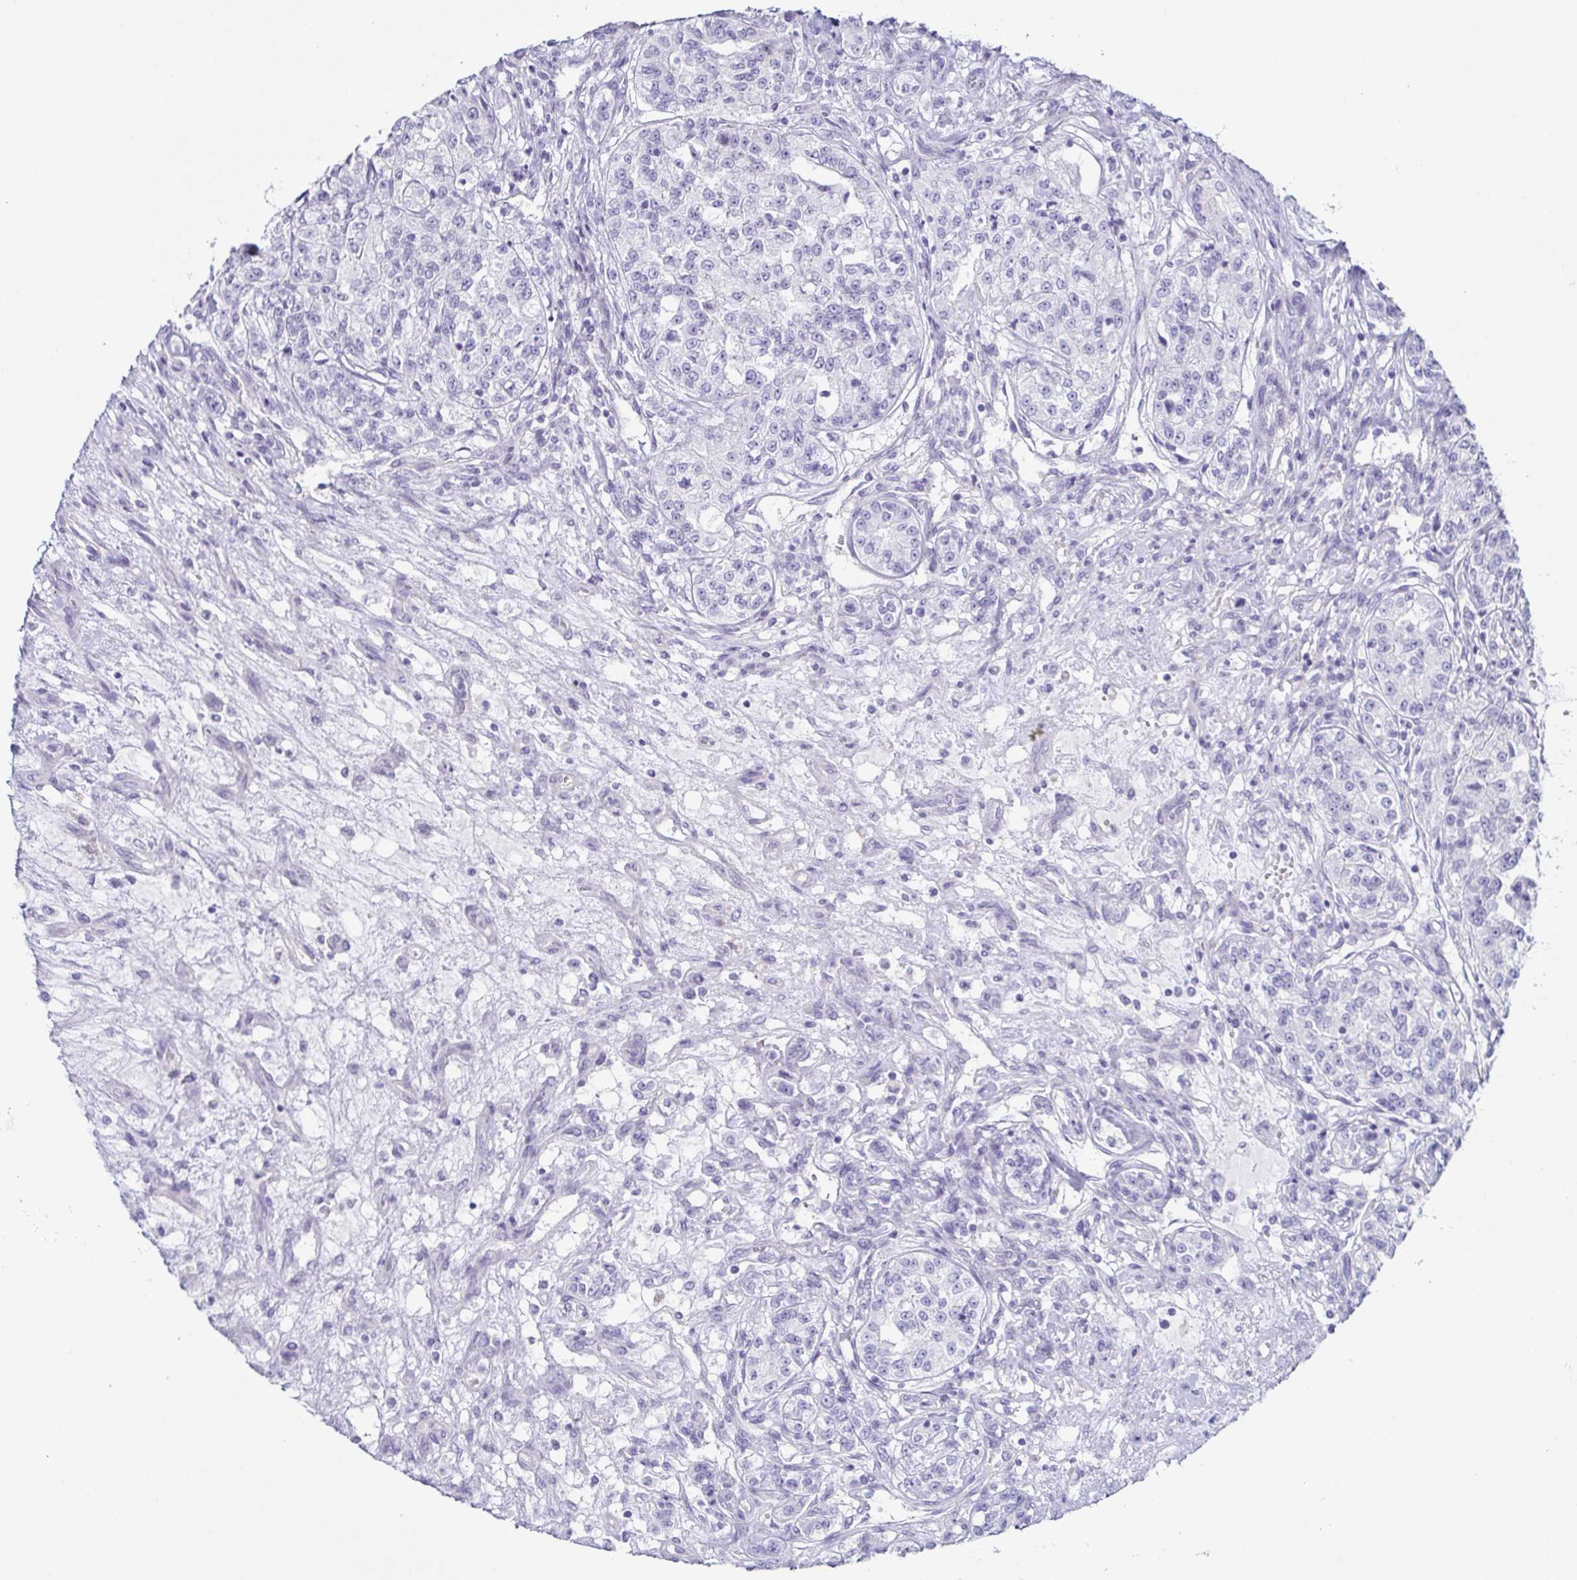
{"staining": {"intensity": "negative", "quantity": "none", "location": "none"}, "tissue": "renal cancer", "cell_type": "Tumor cells", "image_type": "cancer", "snomed": [{"axis": "morphology", "description": "Adenocarcinoma, NOS"}, {"axis": "topography", "description": "Kidney"}], "caption": "This photomicrograph is of renal adenocarcinoma stained with immunohistochemistry (IHC) to label a protein in brown with the nuclei are counter-stained blue. There is no positivity in tumor cells. (DAB (3,3'-diaminobenzidine) immunohistochemistry, high magnification).", "gene": "PRR4", "patient": {"sex": "female", "age": 63}}